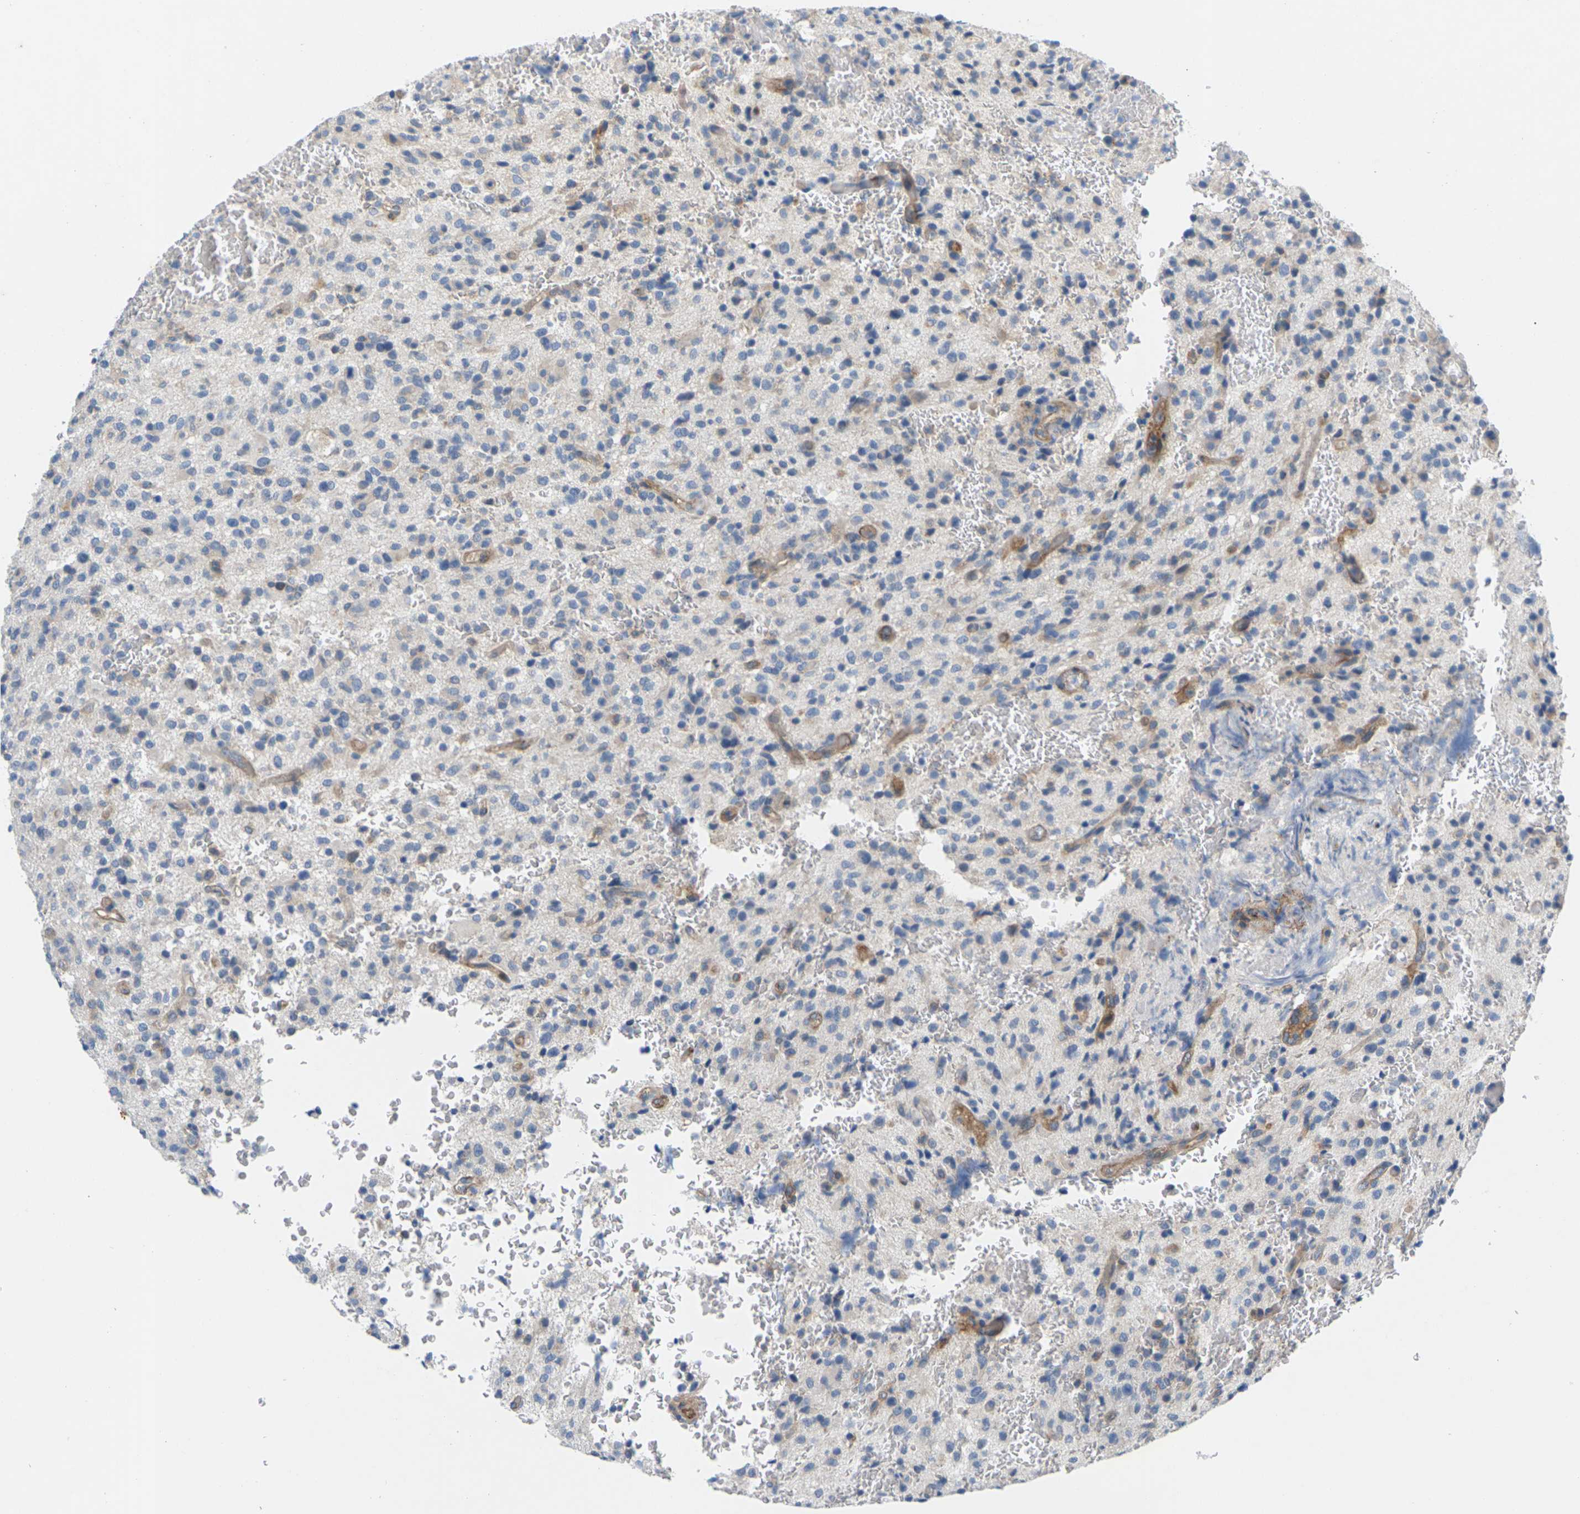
{"staining": {"intensity": "weak", "quantity": "<25%", "location": "cytoplasmic/membranous"}, "tissue": "glioma", "cell_type": "Tumor cells", "image_type": "cancer", "snomed": [{"axis": "morphology", "description": "Glioma, malignant, High grade"}, {"axis": "topography", "description": "Brain"}], "caption": "Immunohistochemical staining of glioma shows no significant staining in tumor cells.", "gene": "ITGA5", "patient": {"sex": "male", "age": 71}}